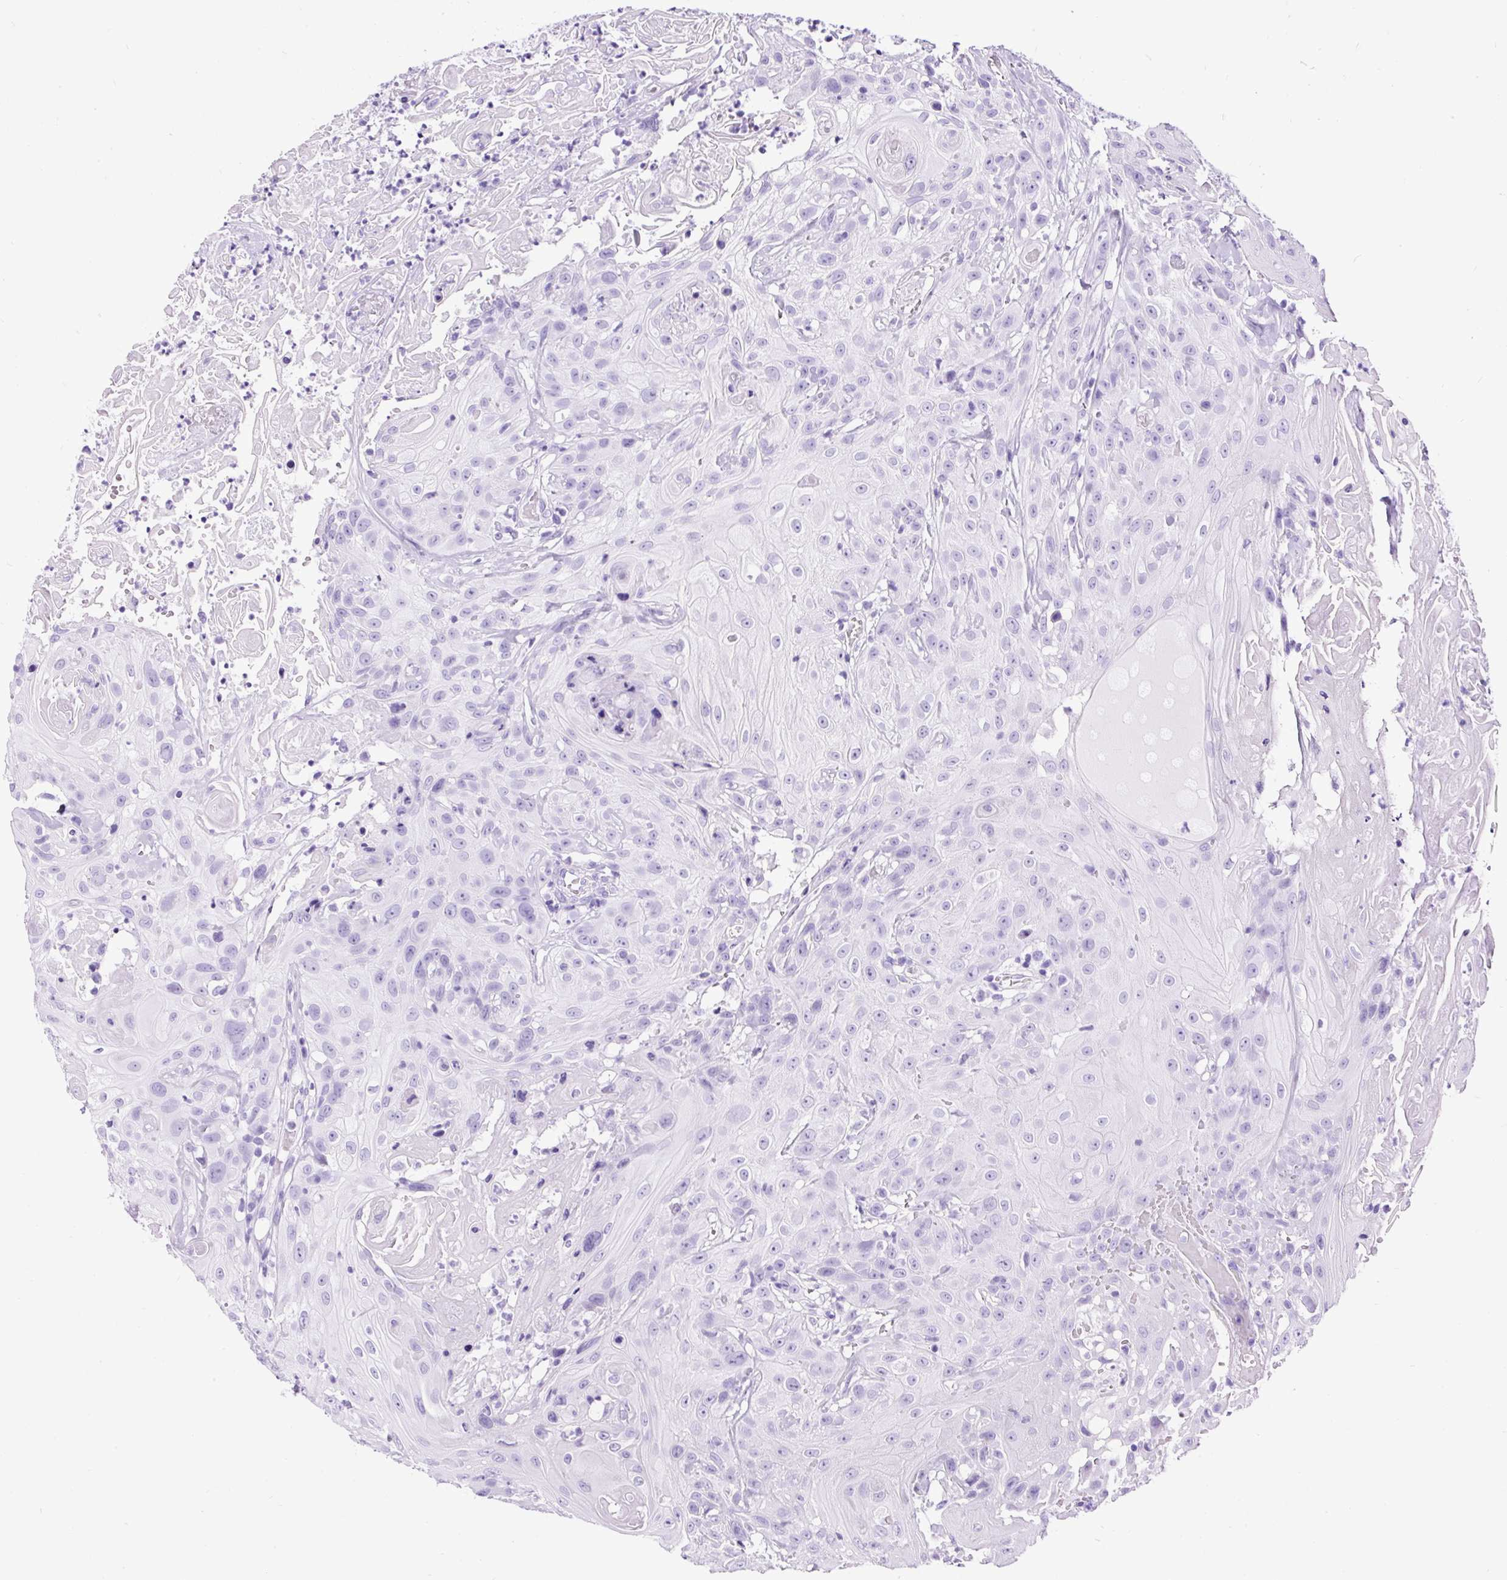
{"staining": {"intensity": "negative", "quantity": "none", "location": "none"}, "tissue": "head and neck cancer", "cell_type": "Tumor cells", "image_type": "cancer", "snomed": [{"axis": "morphology", "description": "Squamous cell carcinoma, NOS"}, {"axis": "topography", "description": "Skin"}, {"axis": "topography", "description": "Head-Neck"}], "caption": "Head and neck squamous cell carcinoma was stained to show a protein in brown. There is no significant staining in tumor cells.", "gene": "CEL", "patient": {"sex": "male", "age": 80}}